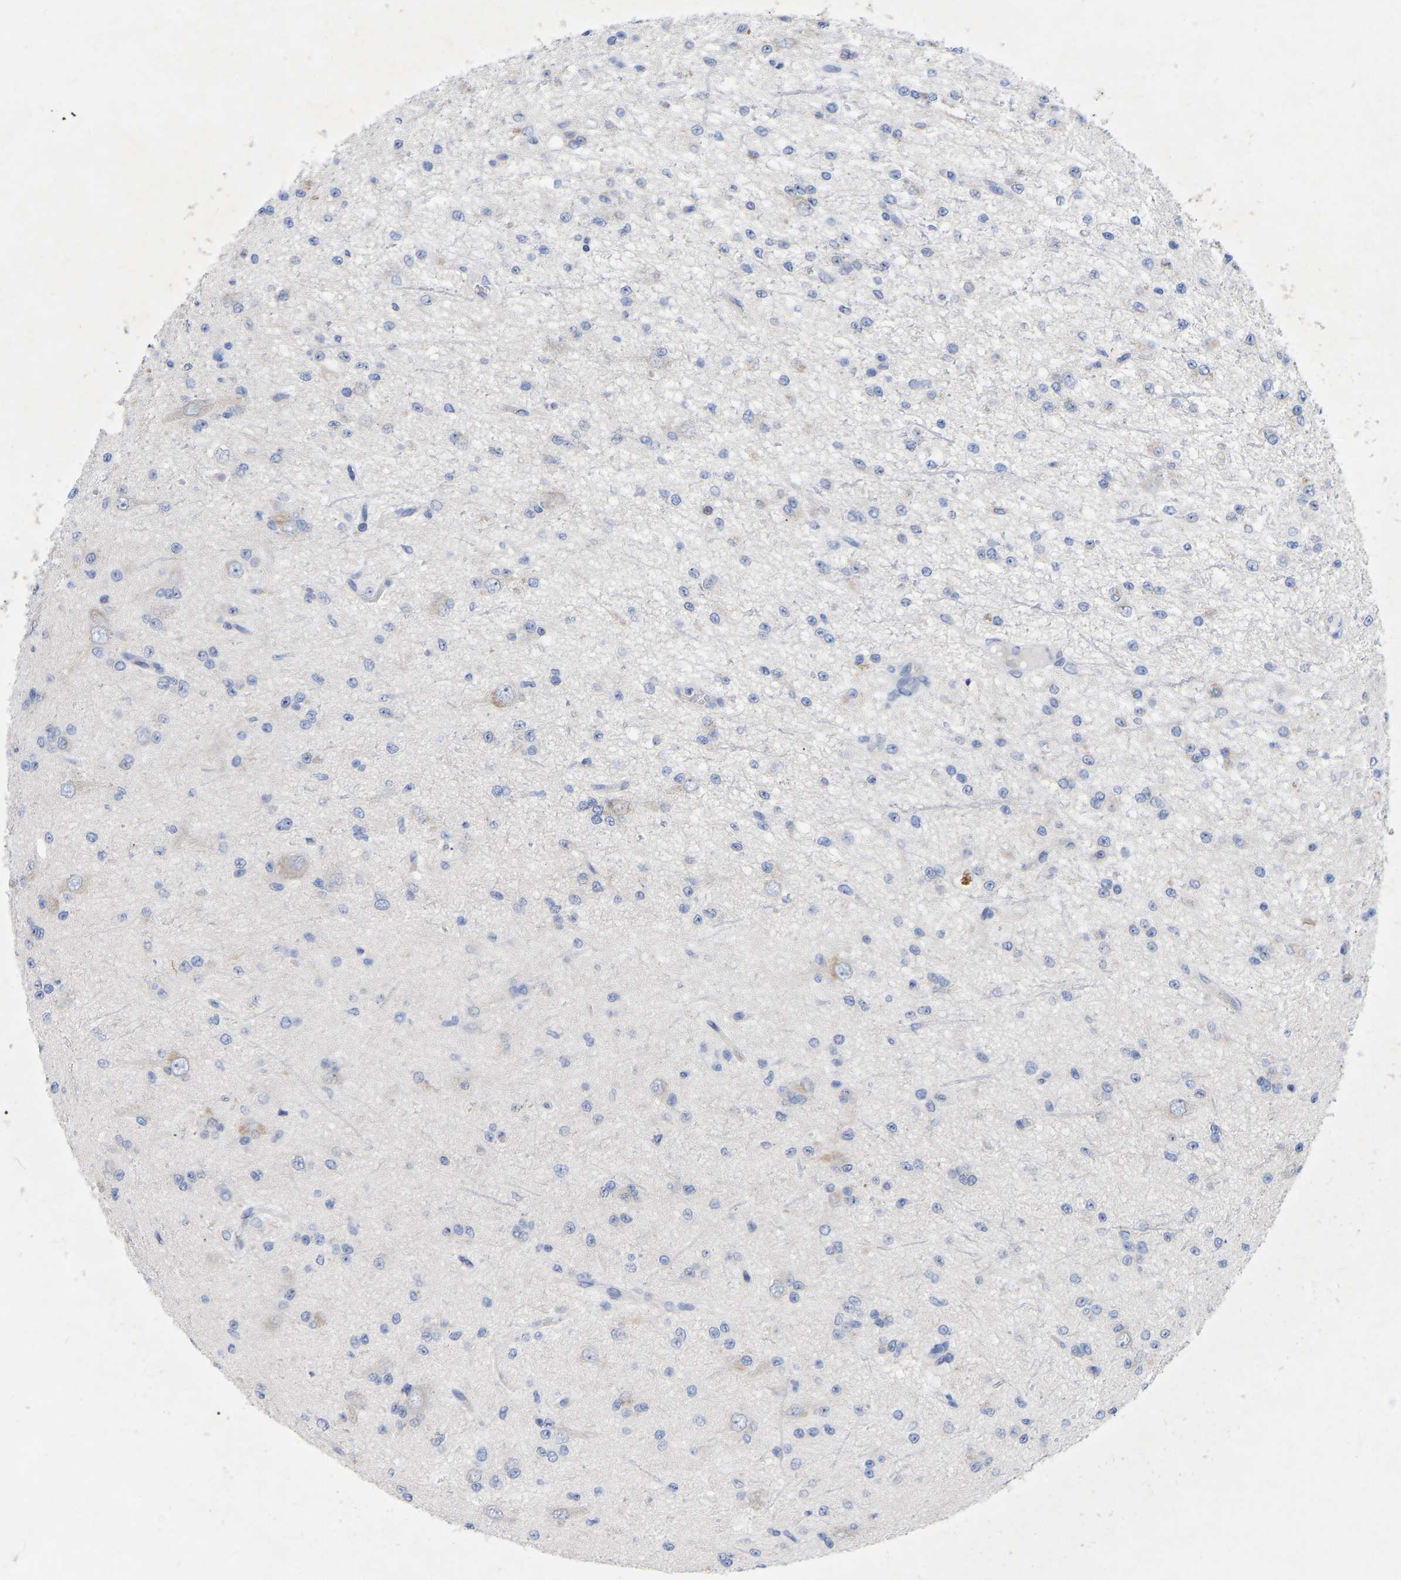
{"staining": {"intensity": "negative", "quantity": "none", "location": "none"}, "tissue": "glioma", "cell_type": "Tumor cells", "image_type": "cancer", "snomed": [{"axis": "morphology", "description": "Glioma, malignant, Low grade"}, {"axis": "topography", "description": "Brain"}], "caption": "Immunohistochemical staining of glioma displays no significant expression in tumor cells. (Stains: DAB immunohistochemistry with hematoxylin counter stain, Microscopy: brightfield microscopy at high magnification).", "gene": "STRIP2", "patient": {"sex": "male", "age": 38}}